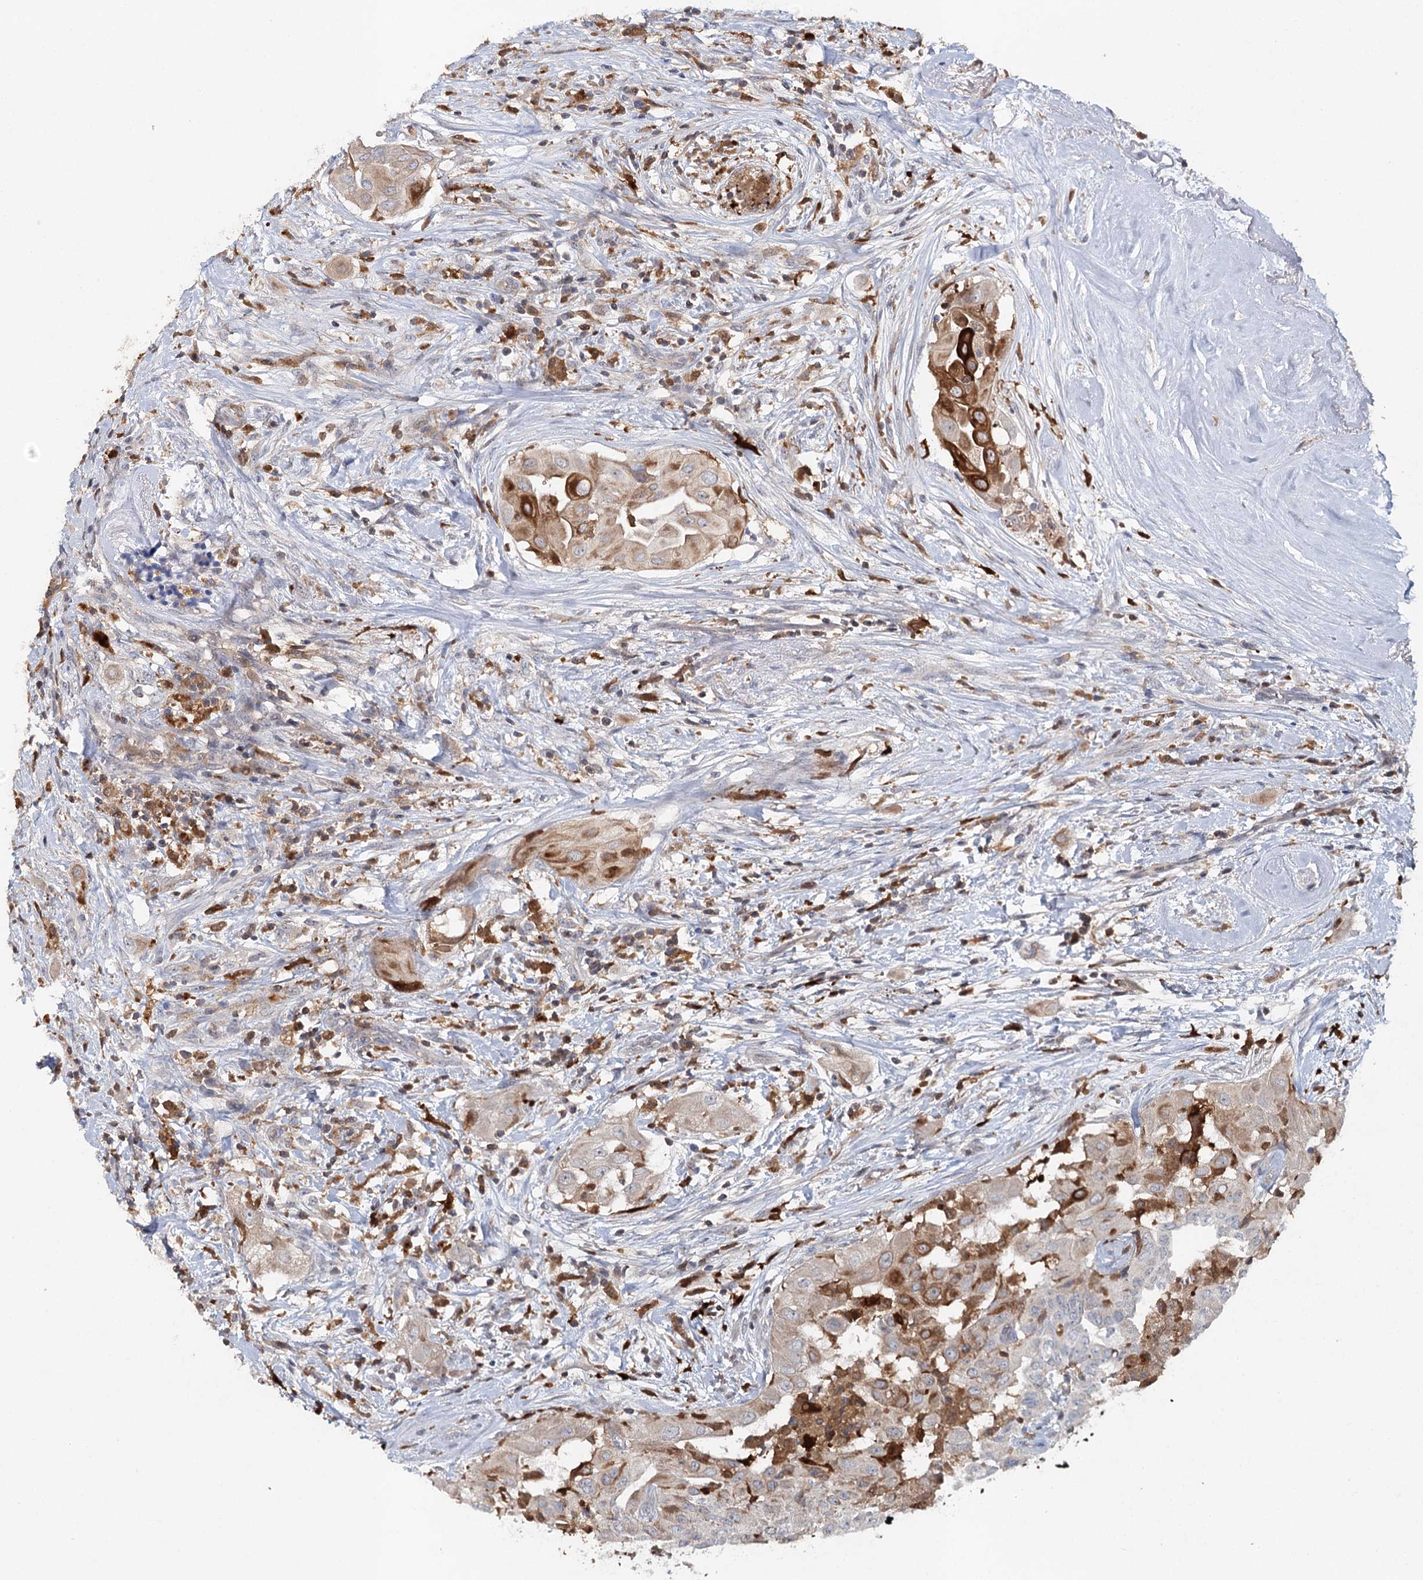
{"staining": {"intensity": "moderate", "quantity": "25%-75%", "location": "cytoplasmic/membranous"}, "tissue": "thyroid cancer", "cell_type": "Tumor cells", "image_type": "cancer", "snomed": [{"axis": "morphology", "description": "Papillary adenocarcinoma, NOS"}, {"axis": "topography", "description": "Thyroid gland"}], "caption": "Thyroid papillary adenocarcinoma stained for a protein (brown) demonstrates moderate cytoplasmic/membranous positive expression in about 25%-75% of tumor cells.", "gene": "SLC41A2", "patient": {"sex": "female", "age": 59}}